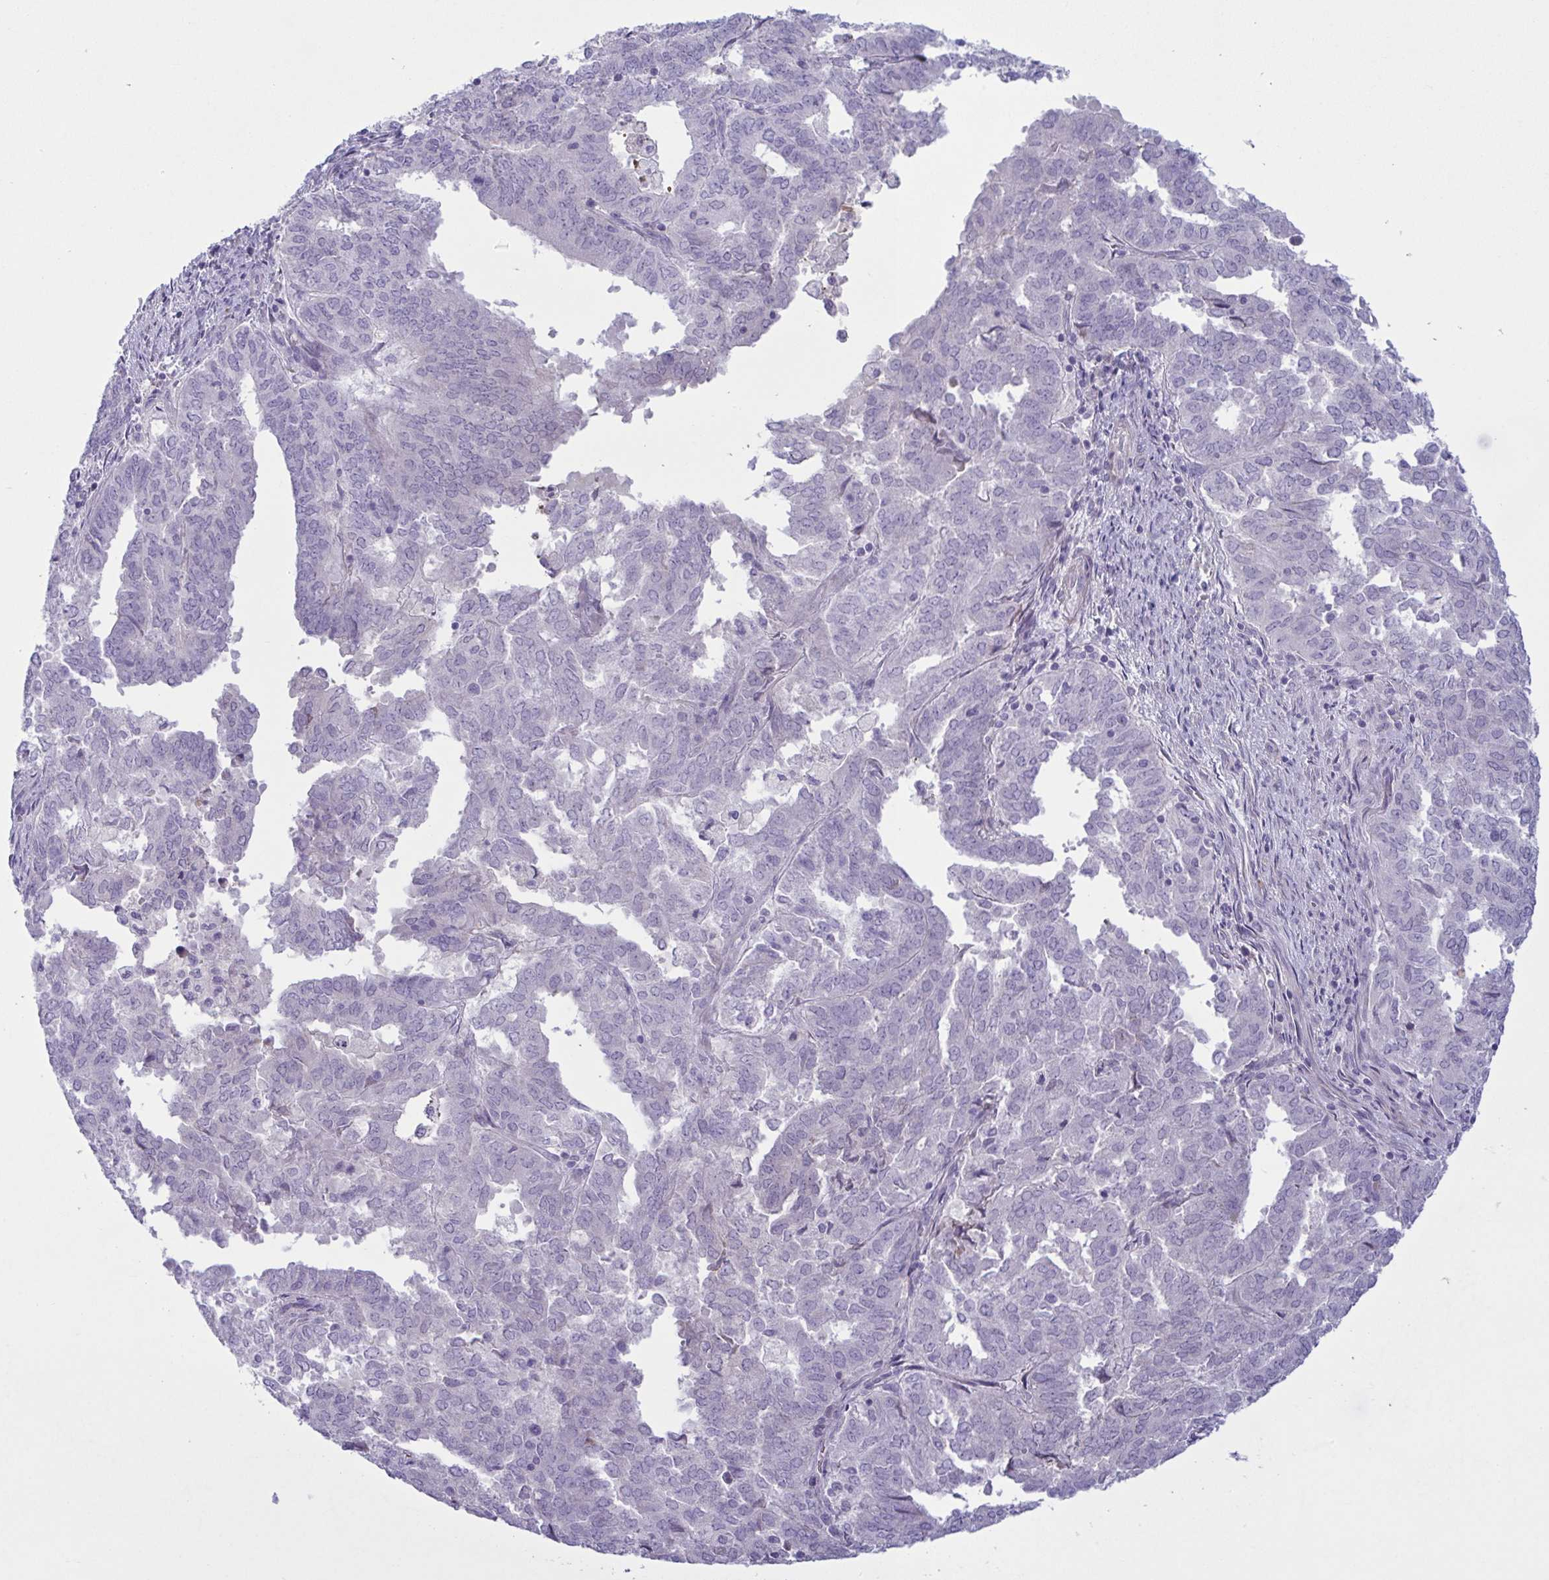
{"staining": {"intensity": "negative", "quantity": "none", "location": "none"}, "tissue": "endometrial cancer", "cell_type": "Tumor cells", "image_type": "cancer", "snomed": [{"axis": "morphology", "description": "Adenocarcinoma, NOS"}, {"axis": "topography", "description": "Endometrium"}], "caption": "Immunohistochemistry (IHC) of human endometrial adenocarcinoma demonstrates no staining in tumor cells.", "gene": "VWC2", "patient": {"sex": "female", "age": 72}}